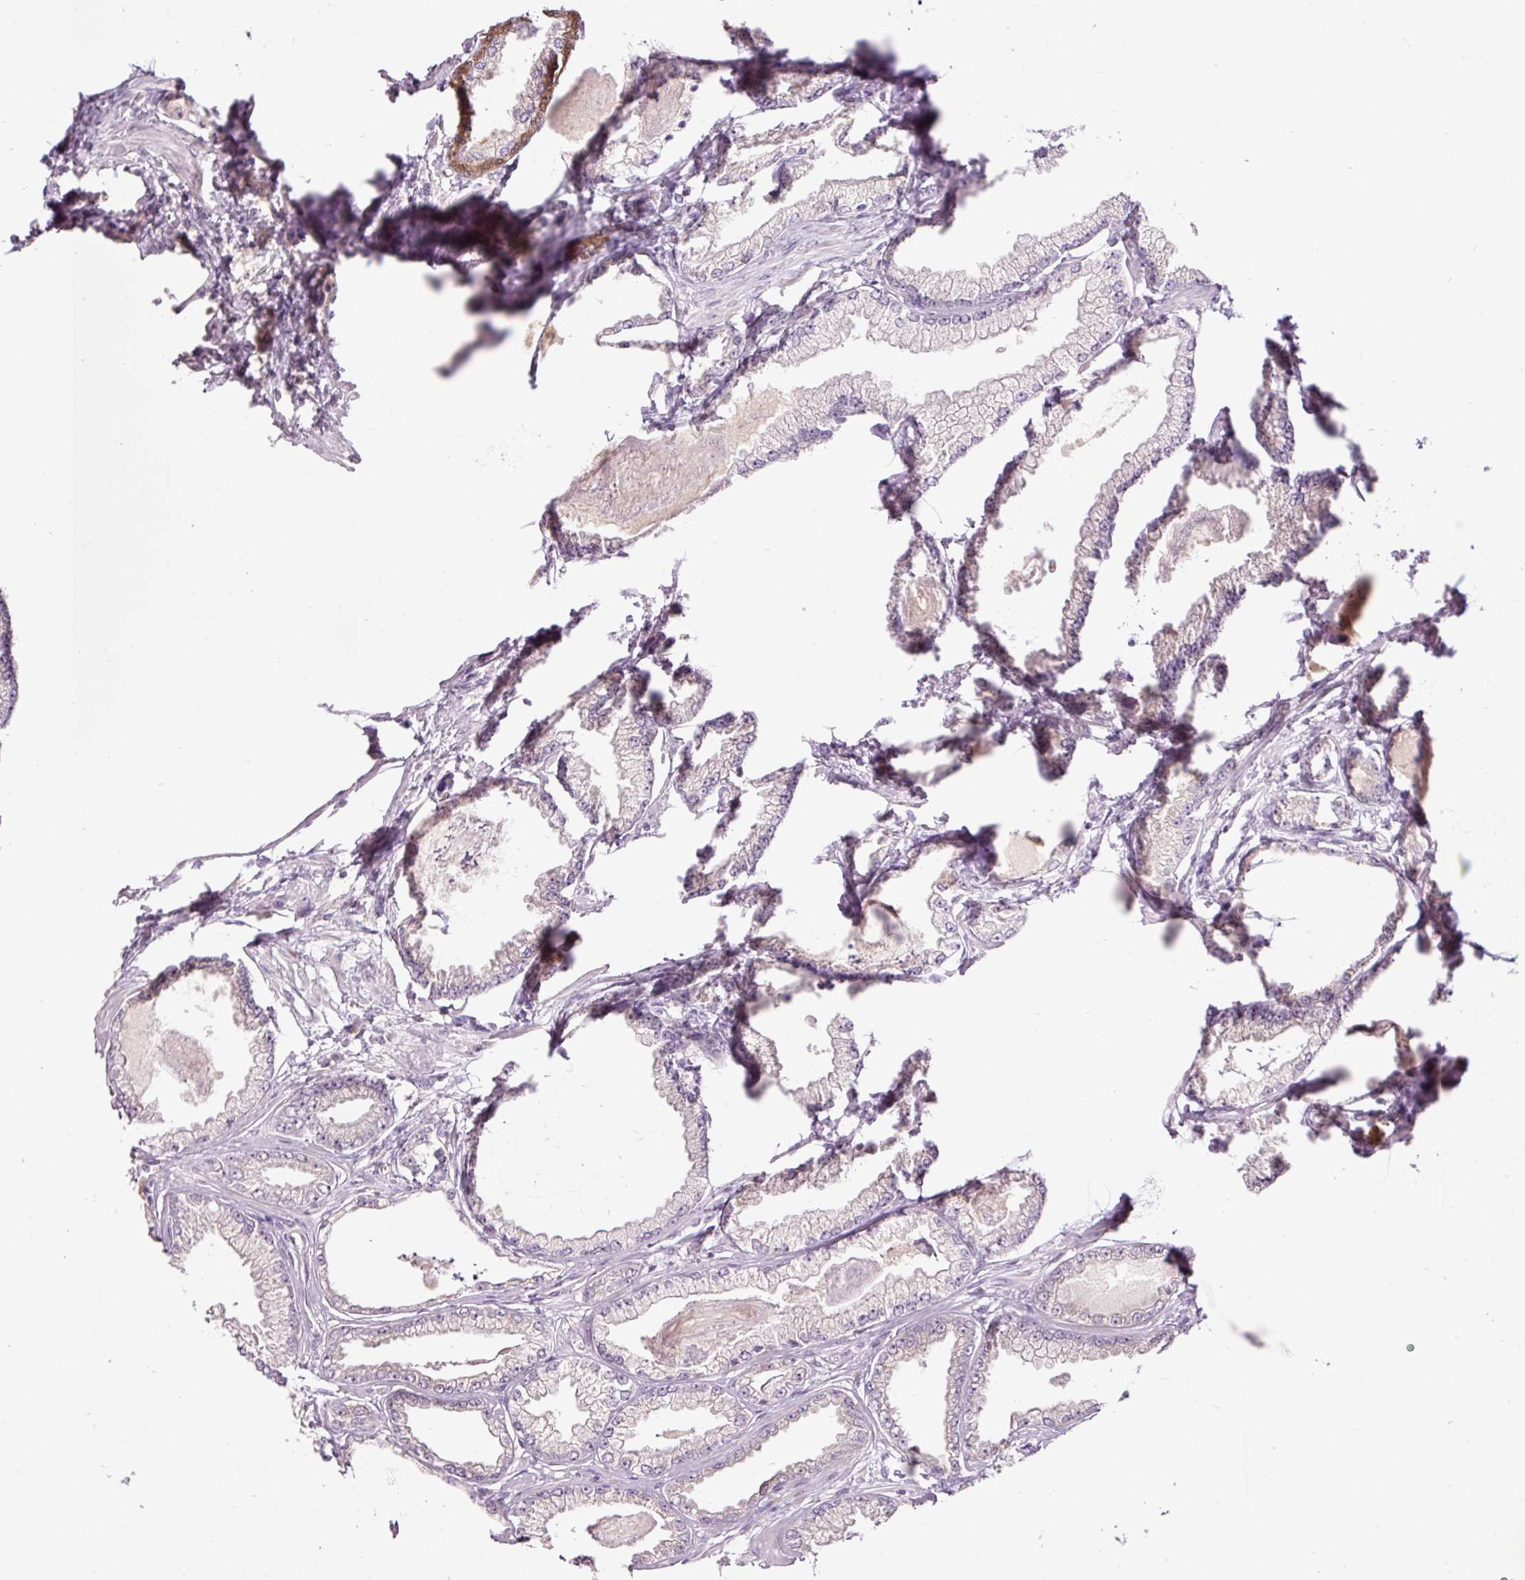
{"staining": {"intensity": "negative", "quantity": "none", "location": "none"}, "tissue": "prostate cancer", "cell_type": "Tumor cells", "image_type": "cancer", "snomed": [{"axis": "morphology", "description": "Adenocarcinoma, Low grade"}, {"axis": "topography", "description": "Prostate"}], "caption": "Tumor cells are negative for protein expression in human prostate cancer.", "gene": "PRDX5", "patient": {"sex": "male", "age": 64}}